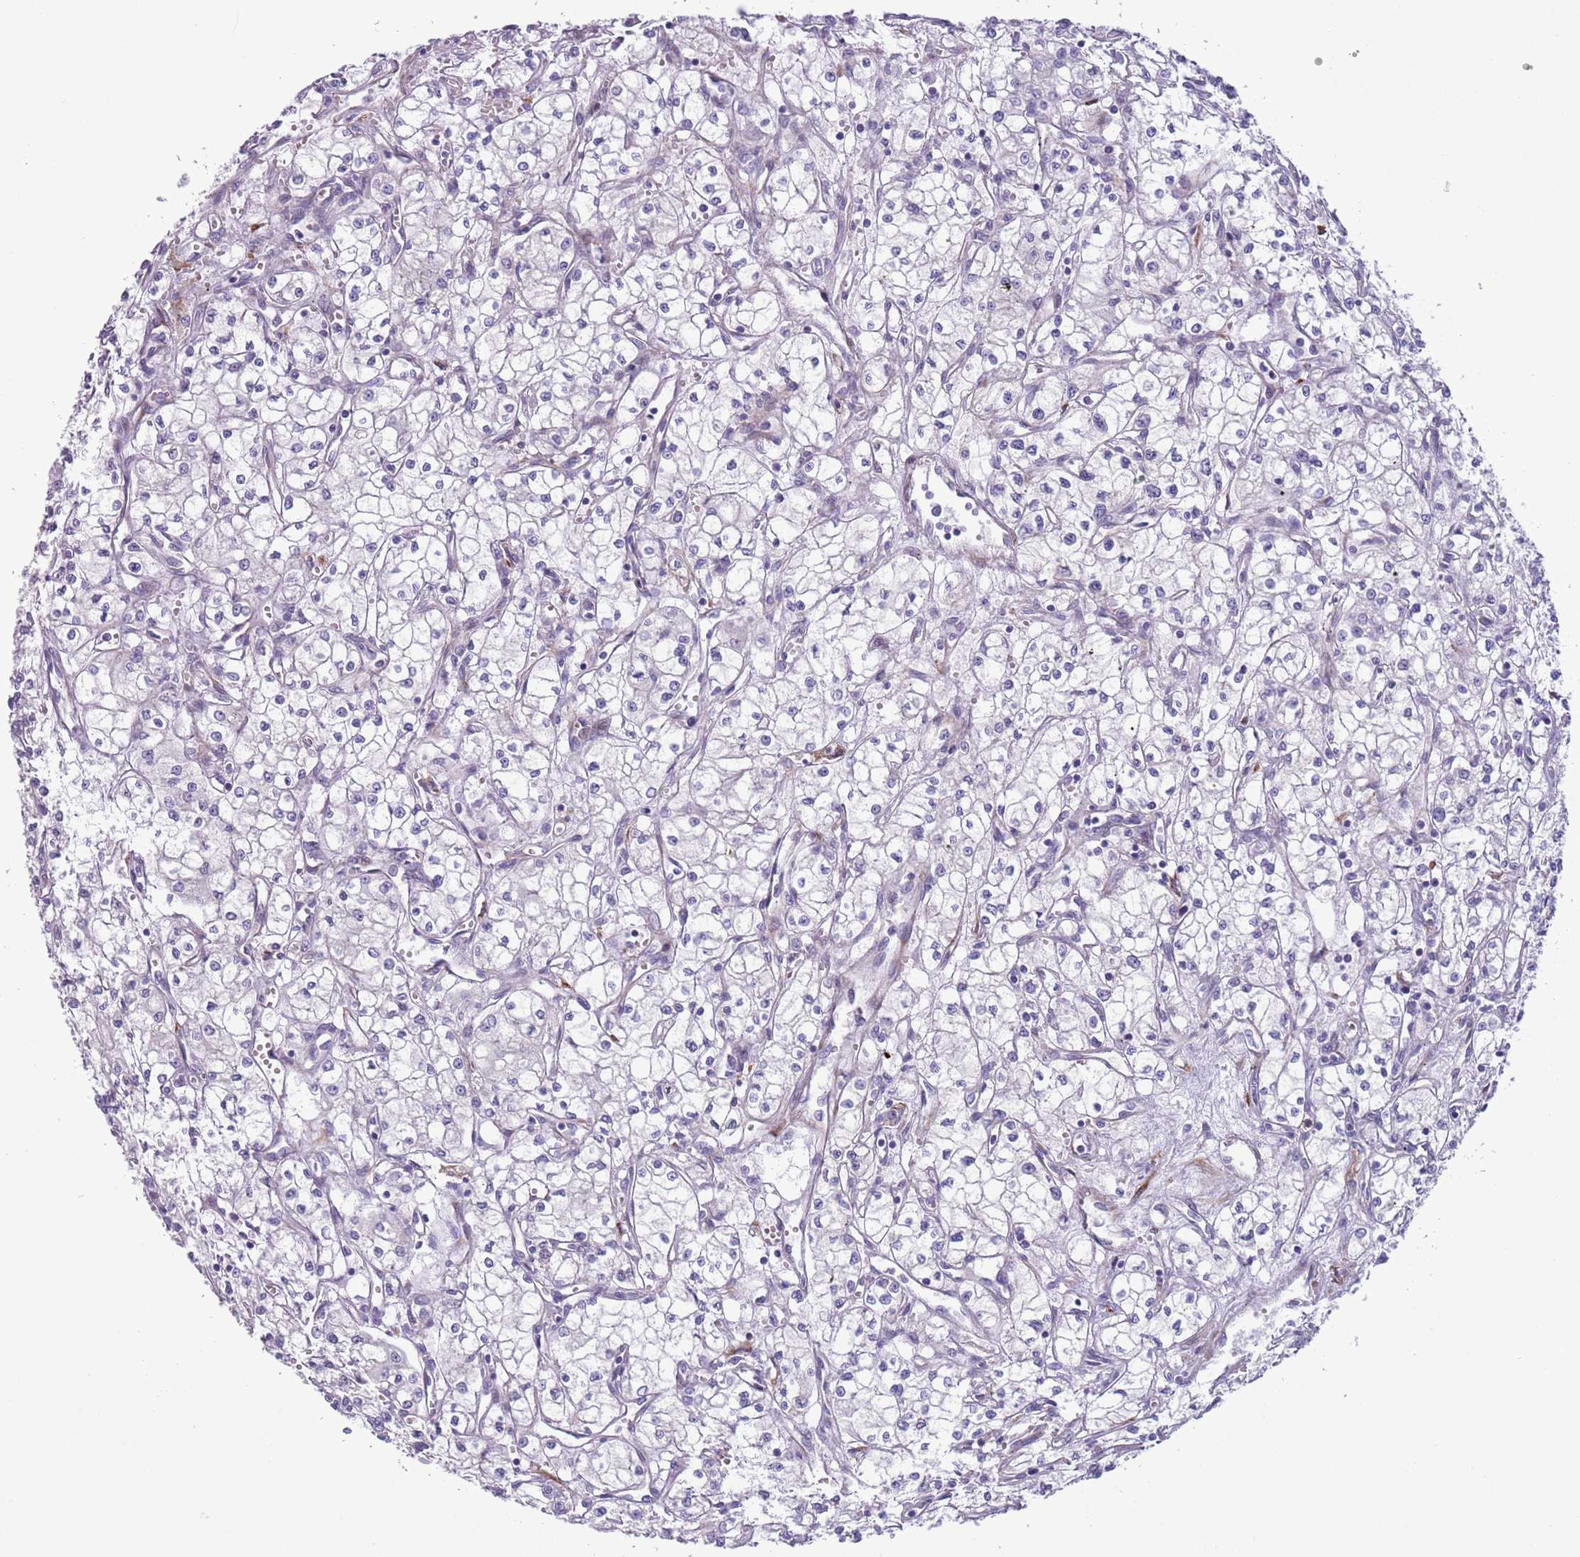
{"staining": {"intensity": "negative", "quantity": "none", "location": "none"}, "tissue": "renal cancer", "cell_type": "Tumor cells", "image_type": "cancer", "snomed": [{"axis": "morphology", "description": "Adenocarcinoma, NOS"}, {"axis": "topography", "description": "Kidney"}], "caption": "Renal cancer stained for a protein using immunohistochemistry (IHC) shows no expression tumor cells.", "gene": "MRPL32", "patient": {"sex": "male", "age": 59}}